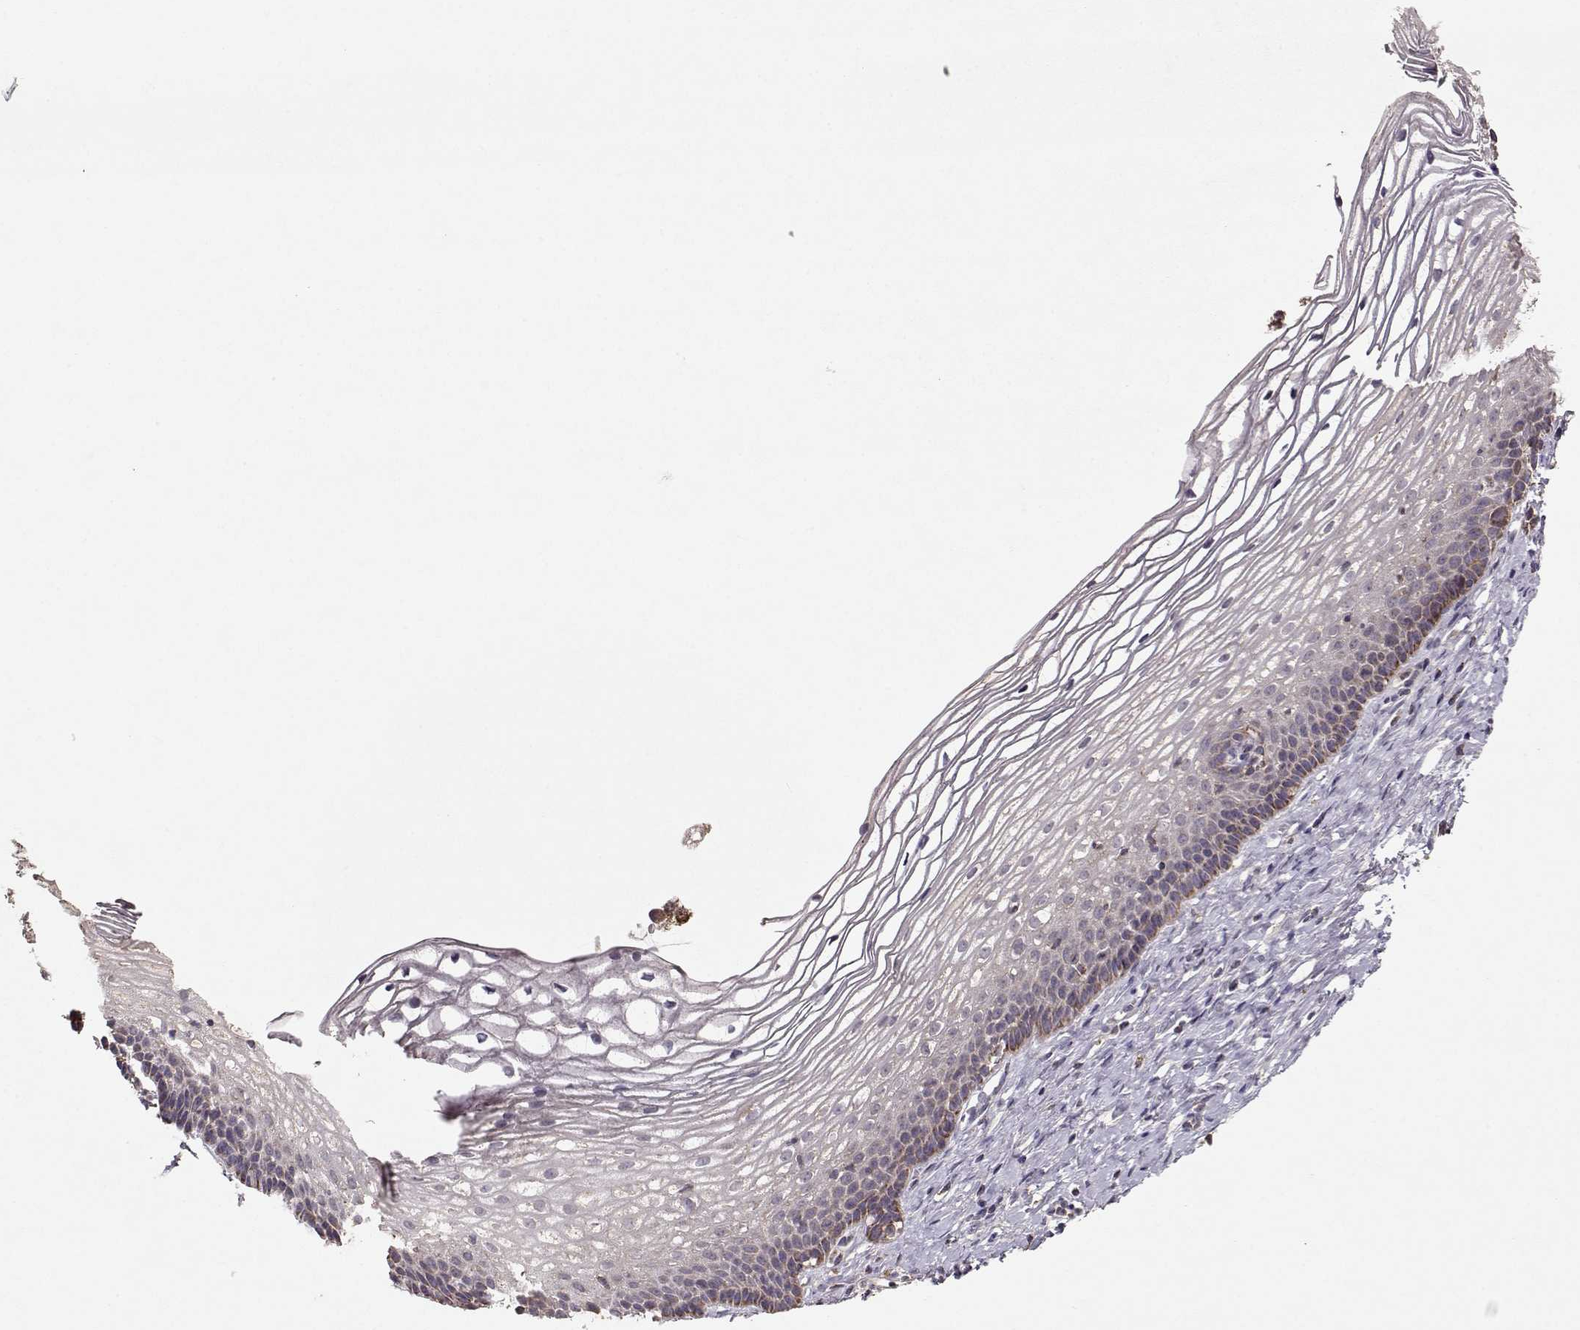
{"staining": {"intensity": "moderate", "quantity": ">75%", "location": "cytoplasmic/membranous"}, "tissue": "cervix", "cell_type": "Glandular cells", "image_type": "normal", "snomed": [{"axis": "morphology", "description": "Normal tissue, NOS"}, {"axis": "topography", "description": "Cervix"}], "caption": "A medium amount of moderate cytoplasmic/membranous expression is present in approximately >75% of glandular cells in normal cervix.", "gene": "CMTM3", "patient": {"sex": "female", "age": 39}}